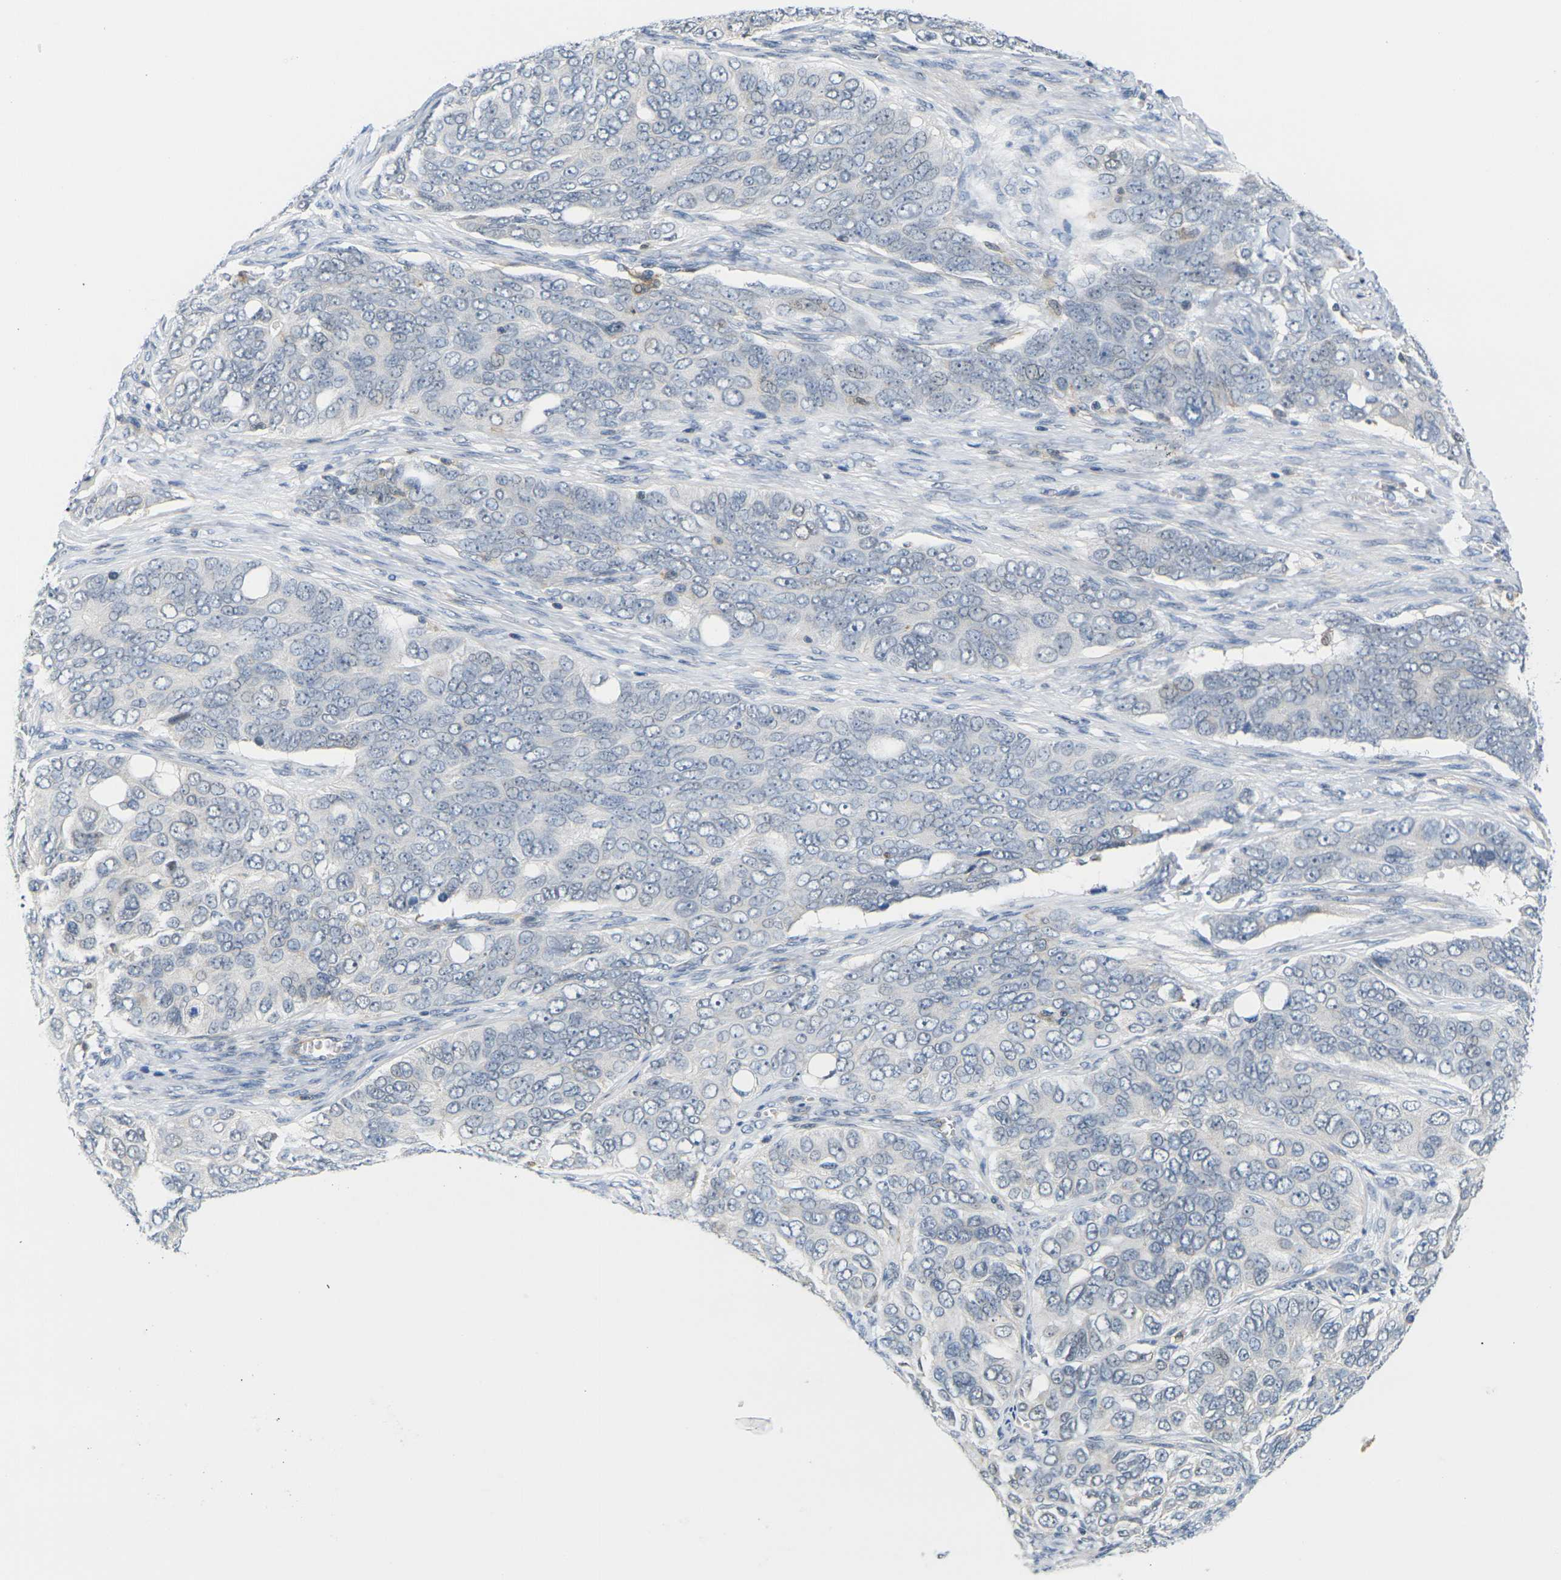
{"staining": {"intensity": "negative", "quantity": "none", "location": "none"}, "tissue": "ovarian cancer", "cell_type": "Tumor cells", "image_type": "cancer", "snomed": [{"axis": "morphology", "description": "Carcinoma, endometroid"}, {"axis": "topography", "description": "Ovary"}], "caption": "Tumor cells show no significant staining in ovarian endometroid carcinoma.", "gene": "OTOF", "patient": {"sex": "female", "age": 51}}